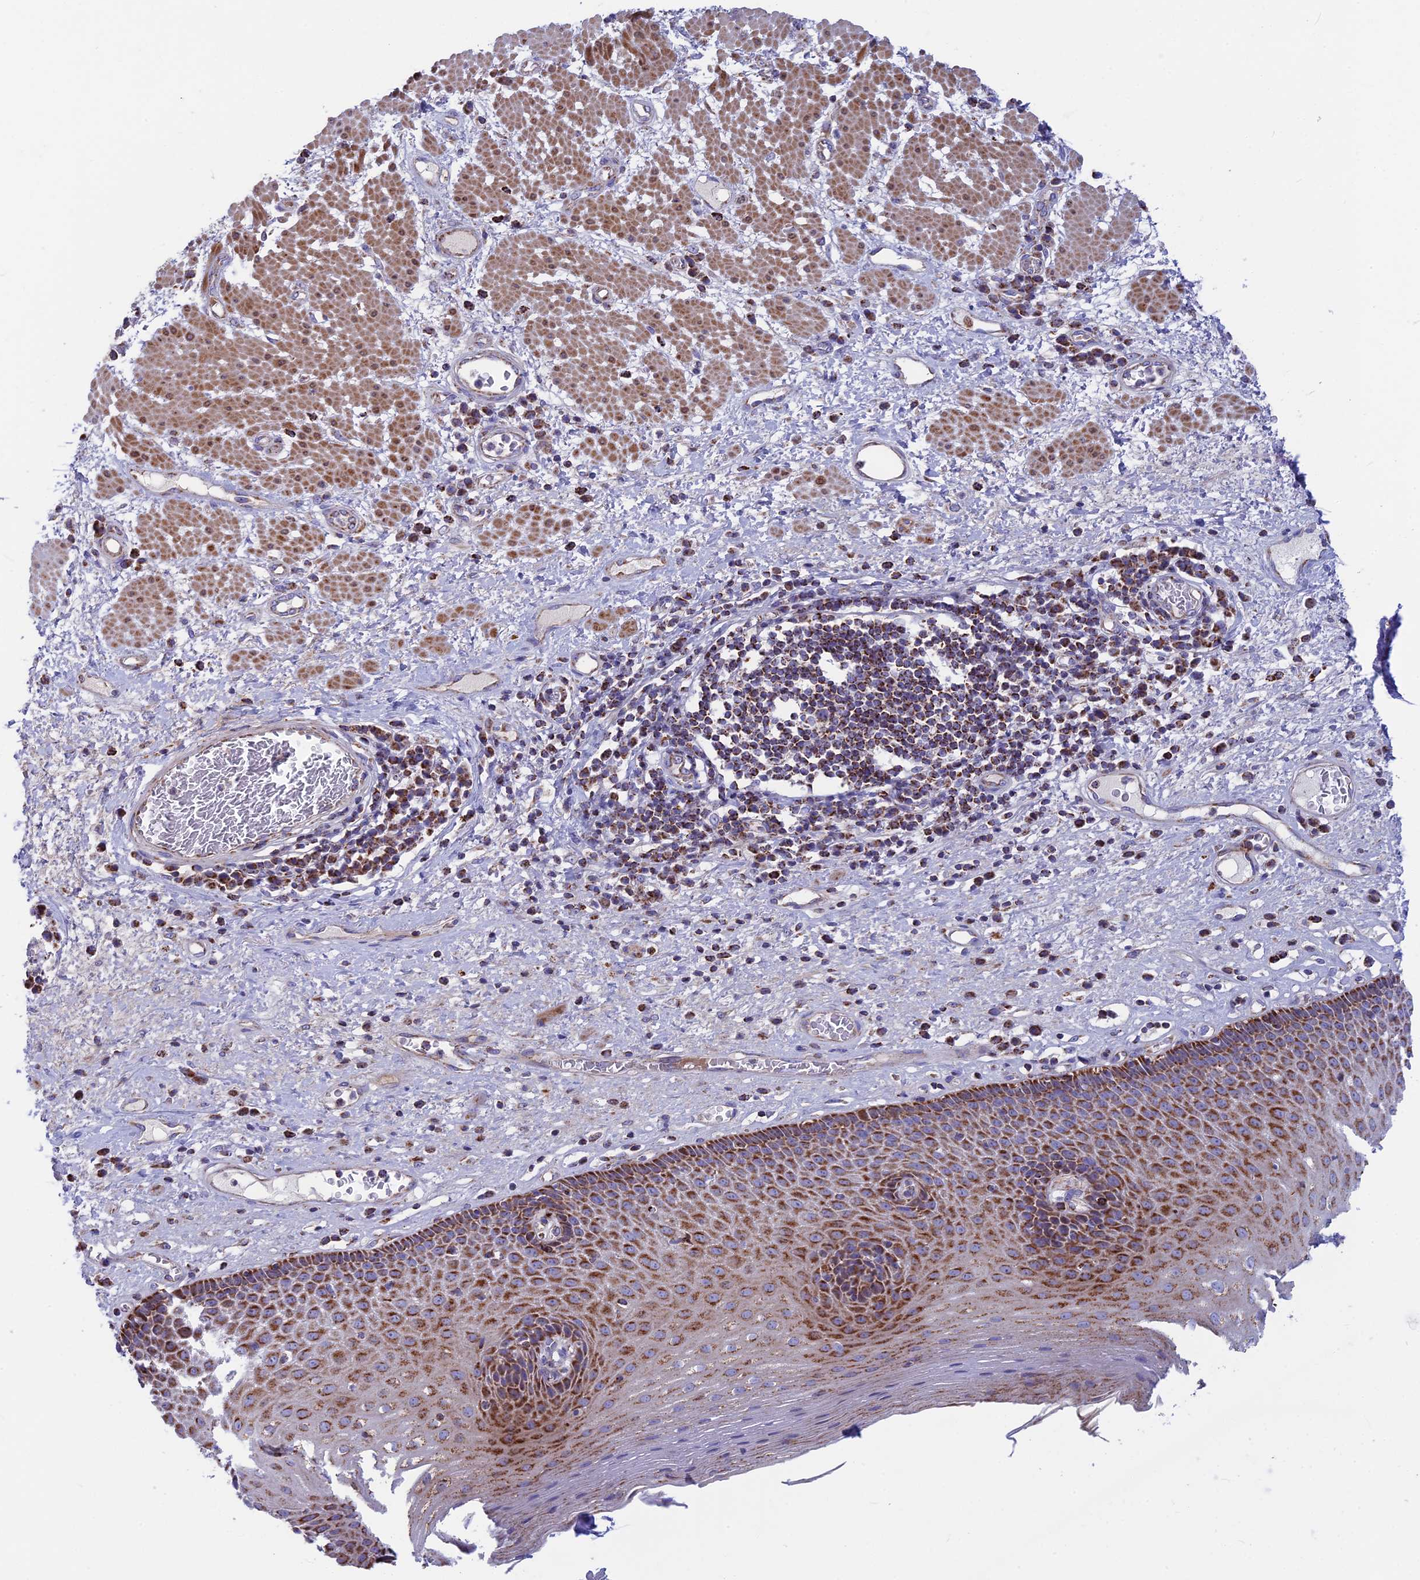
{"staining": {"intensity": "strong", "quantity": "25%-75%", "location": "cytoplasmic/membranous"}, "tissue": "esophagus", "cell_type": "Squamous epithelial cells", "image_type": "normal", "snomed": [{"axis": "morphology", "description": "Normal tissue, NOS"}, {"axis": "morphology", "description": "Adenocarcinoma, NOS"}, {"axis": "topography", "description": "Esophagus"}], "caption": "An image of esophagus stained for a protein demonstrates strong cytoplasmic/membranous brown staining in squamous epithelial cells.", "gene": "CS", "patient": {"sex": "male", "age": 62}}